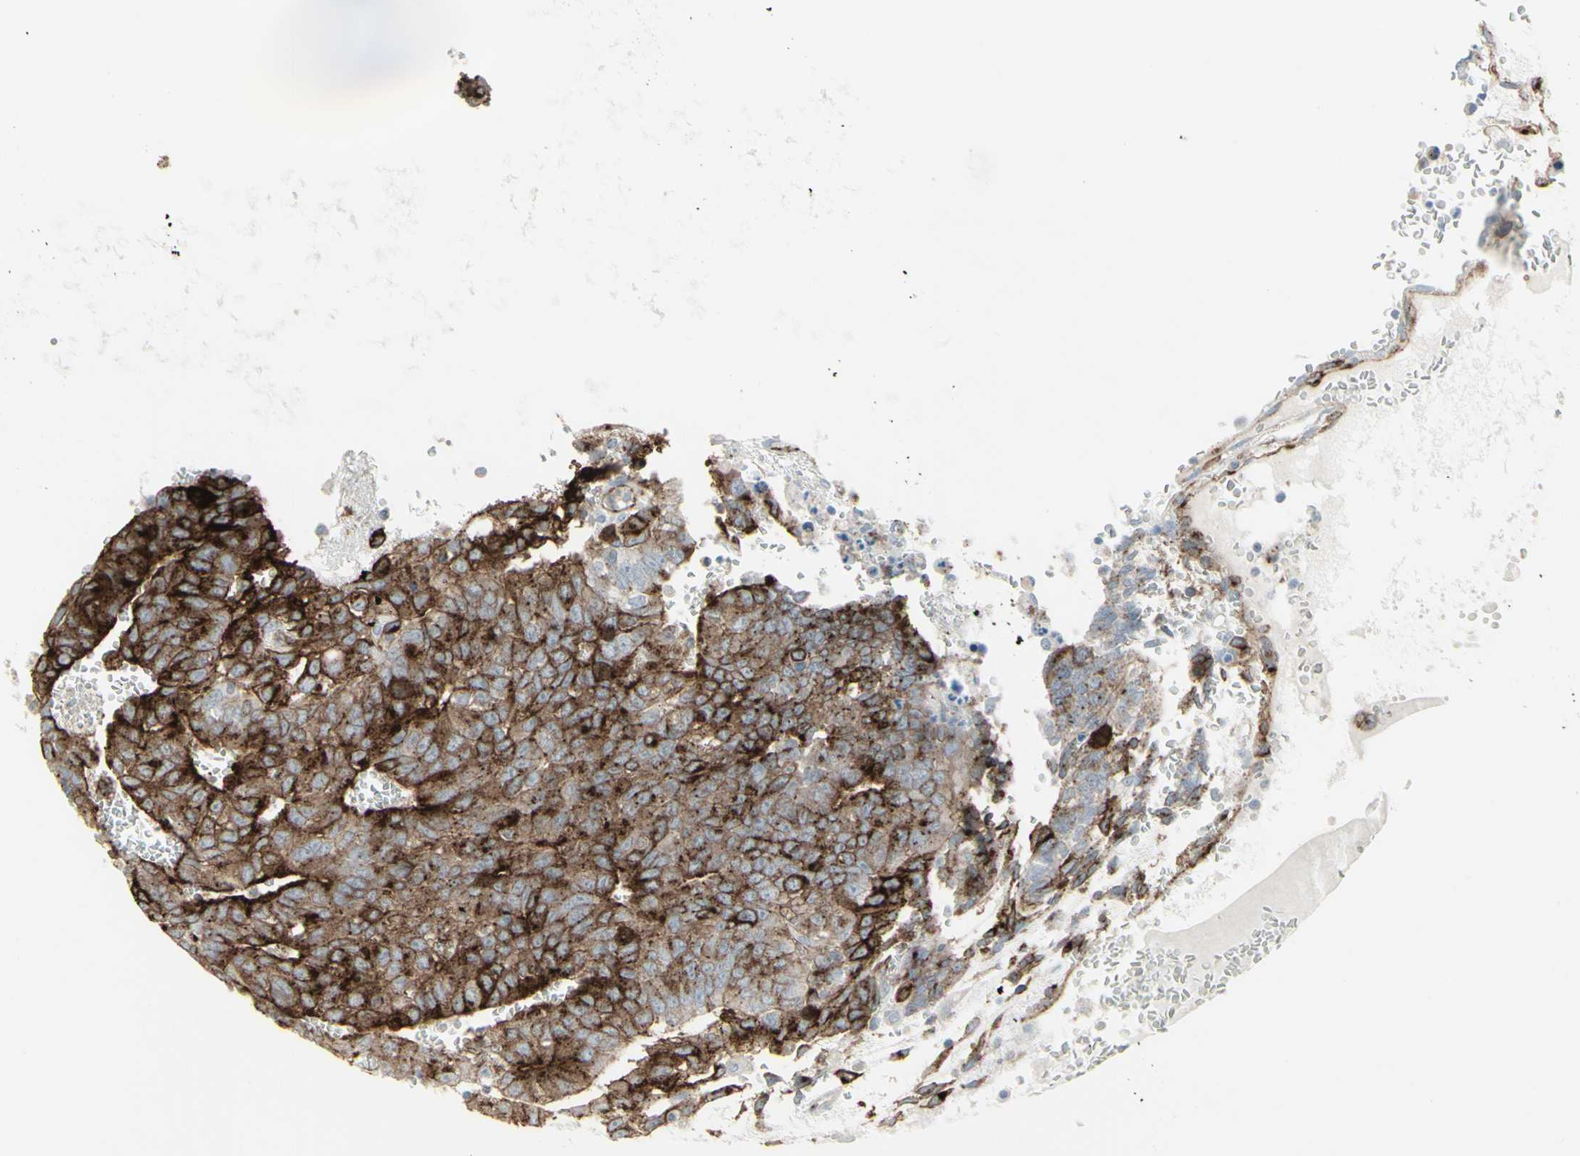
{"staining": {"intensity": "strong", "quantity": "25%-75%", "location": "cytoplasmic/membranous"}, "tissue": "testis cancer", "cell_type": "Tumor cells", "image_type": "cancer", "snomed": [{"axis": "morphology", "description": "Seminoma, NOS"}, {"axis": "morphology", "description": "Carcinoma, Embryonal, NOS"}, {"axis": "topography", "description": "Testis"}], "caption": "Immunohistochemical staining of embryonal carcinoma (testis) exhibits strong cytoplasmic/membranous protein positivity in about 25%-75% of tumor cells. The protein is shown in brown color, while the nuclei are stained blue.", "gene": "GJA1", "patient": {"sex": "male", "age": 52}}